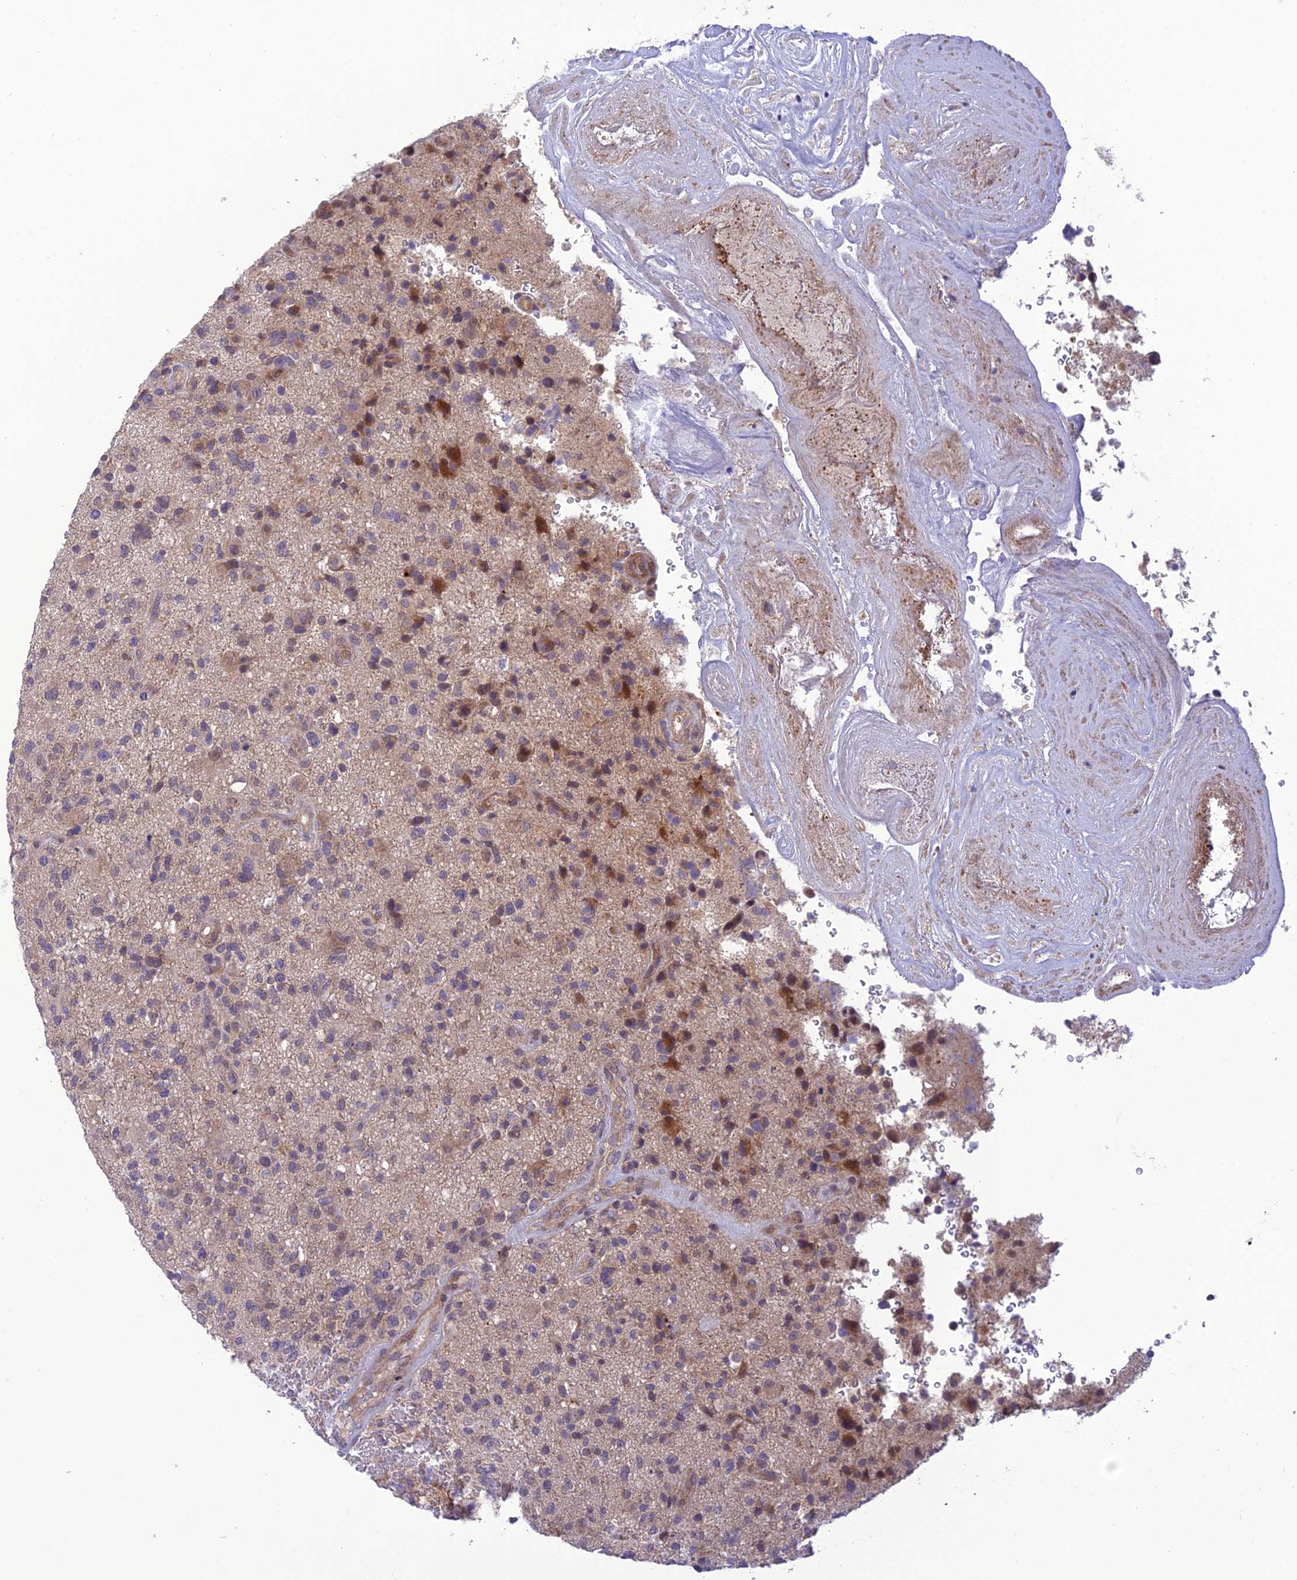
{"staining": {"intensity": "negative", "quantity": "none", "location": "none"}, "tissue": "glioma", "cell_type": "Tumor cells", "image_type": "cancer", "snomed": [{"axis": "morphology", "description": "Glioma, malignant, High grade"}, {"axis": "topography", "description": "Brain"}], "caption": "This is an immunohistochemistry (IHC) histopathology image of human glioma. There is no staining in tumor cells.", "gene": "UROS", "patient": {"sex": "male", "age": 47}}